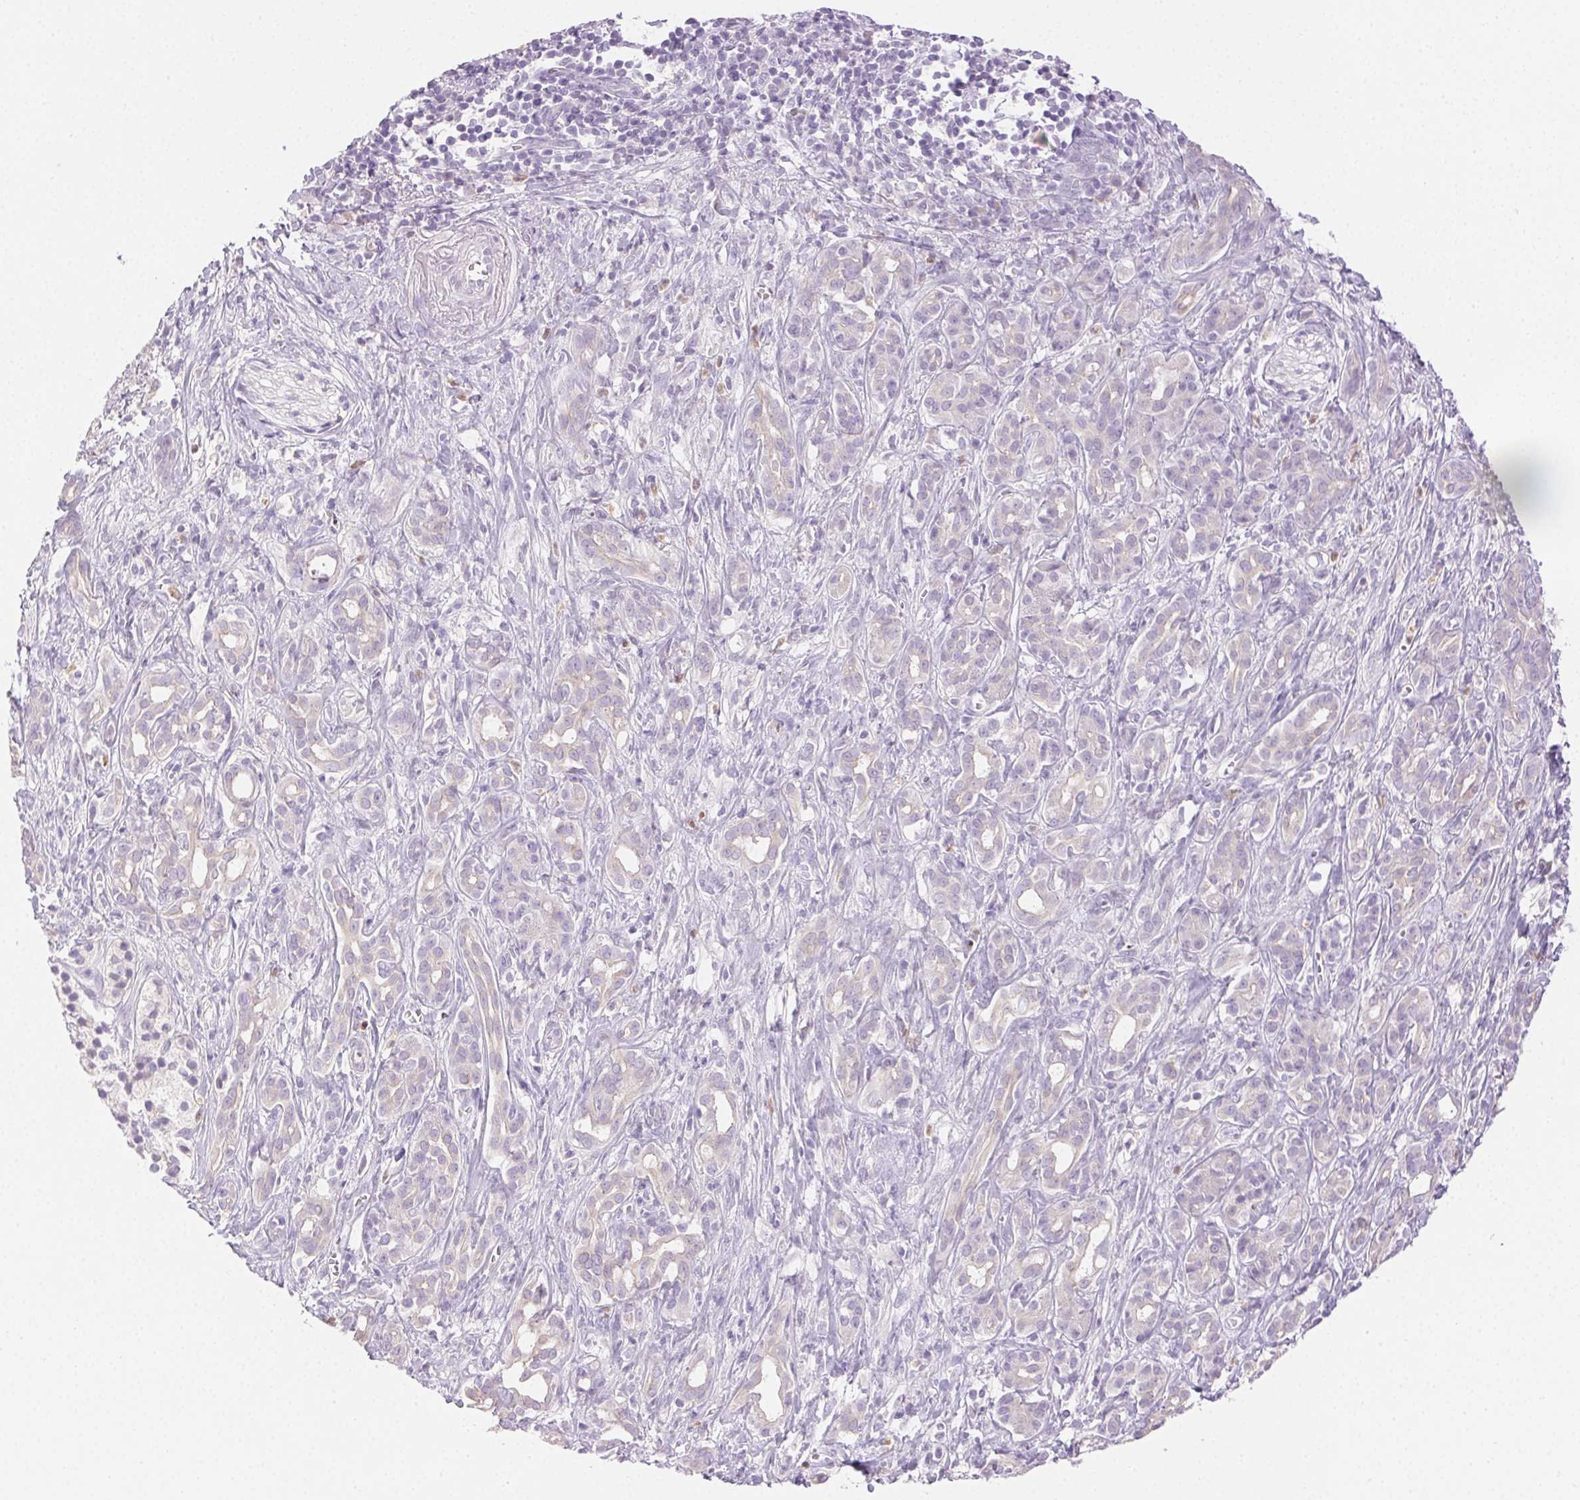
{"staining": {"intensity": "weak", "quantity": "<25%", "location": "cytoplasmic/membranous"}, "tissue": "pancreatic cancer", "cell_type": "Tumor cells", "image_type": "cancer", "snomed": [{"axis": "morphology", "description": "Adenocarcinoma, NOS"}, {"axis": "topography", "description": "Pancreas"}], "caption": "IHC of pancreatic cancer reveals no positivity in tumor cells.", "gene": "EMX2", "patient": {"sex": "male", "age": 61}}